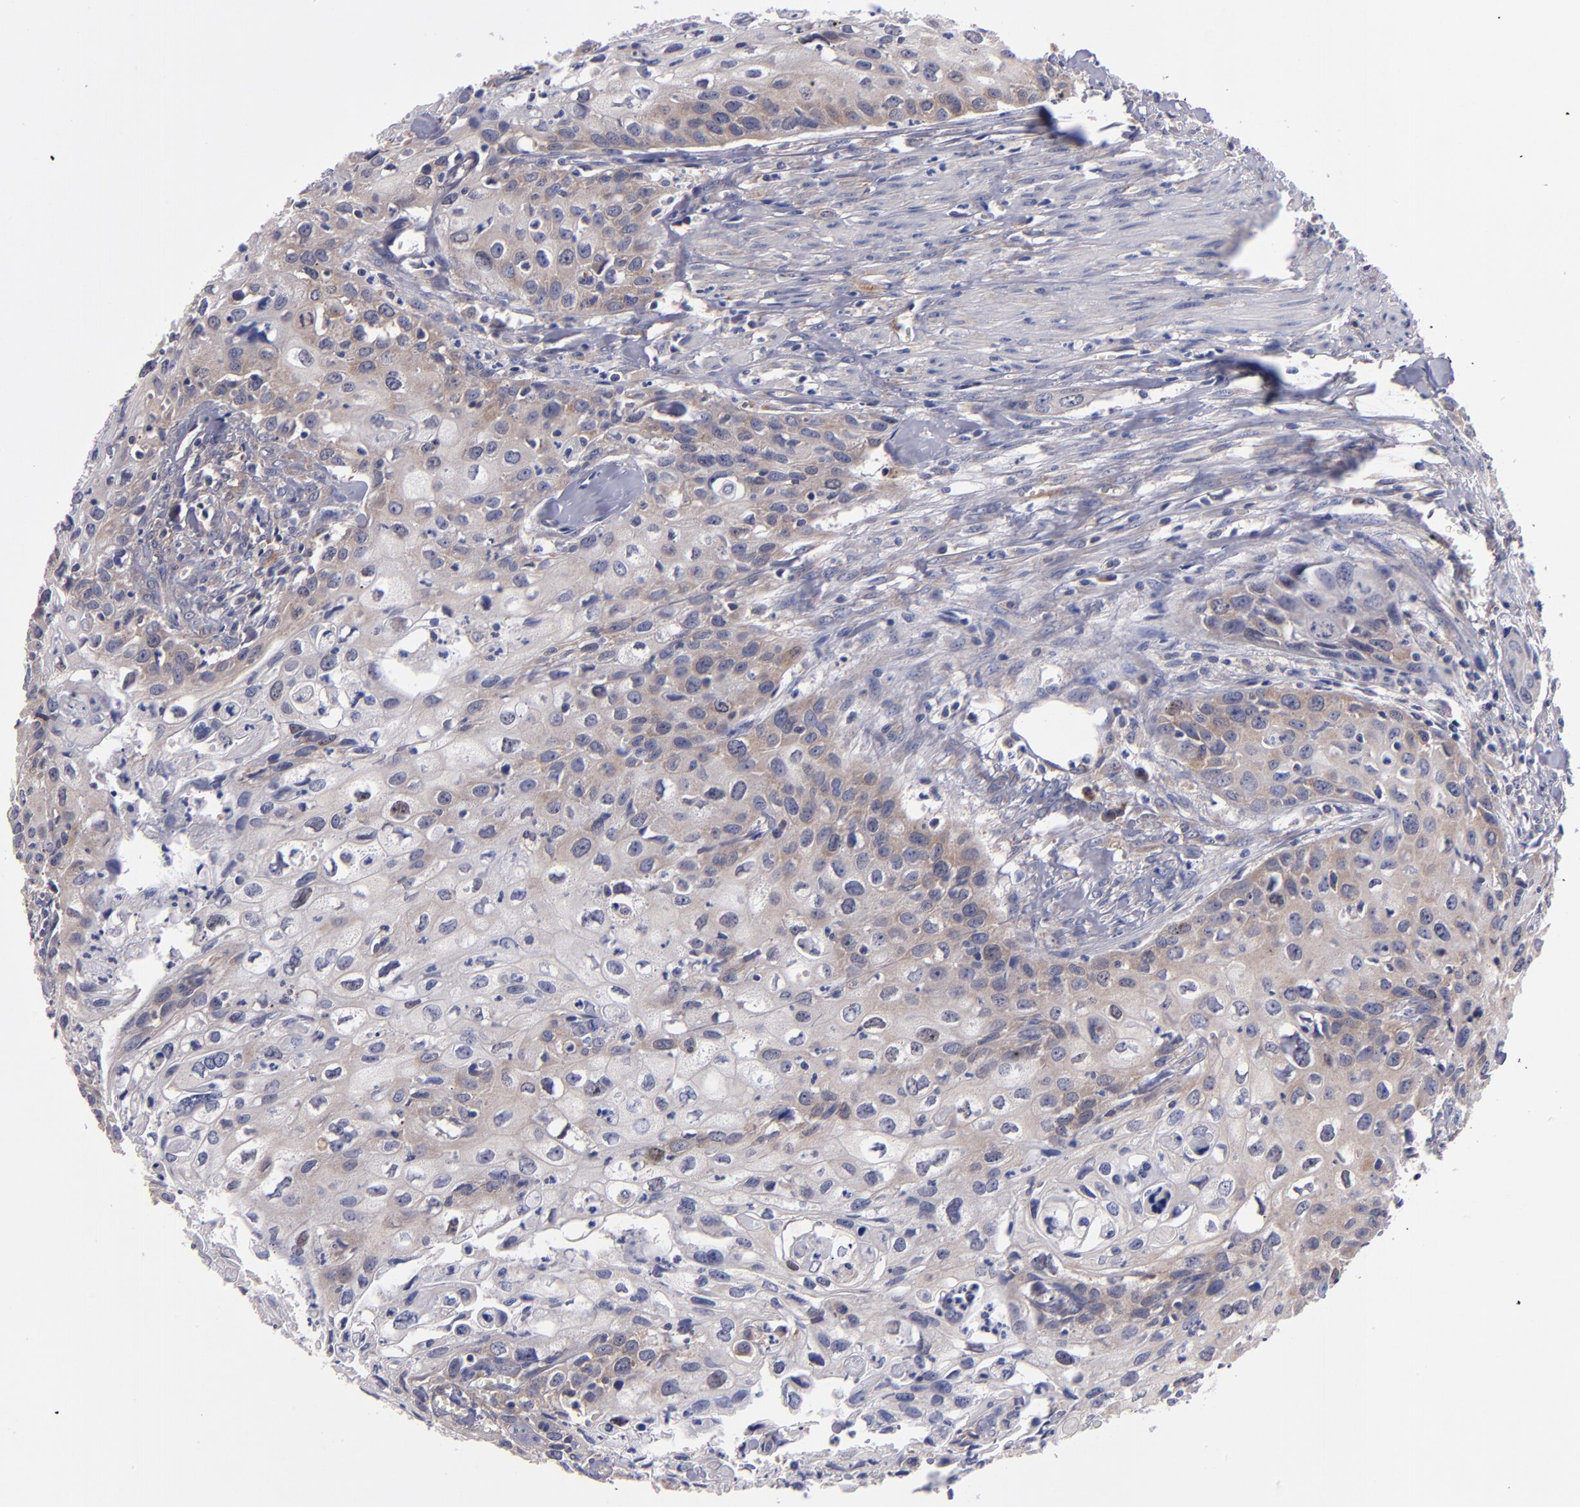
{"staining": {"intensity": "weak", "quantity": ">75%", "location": "cytoplasmic/membranous"}, "tissue": "urothelial cancer", "cell_type": "Tumor cells", "image_type": "cancer", "snomed": [{"axis": "morphology", "description": "Urothelial carcinoma, High grade"}, {"axis": "topography", "description": "Urinary bladder"}], "caption": "Brown immunohistochemical staining in high-grade urothelial carcinoma reveals weak cytoplasmic/membranous positivity in about >75% of tumor cells.", "gene": "EIF3L", "patient": {"sex": "male", "age": 54}}